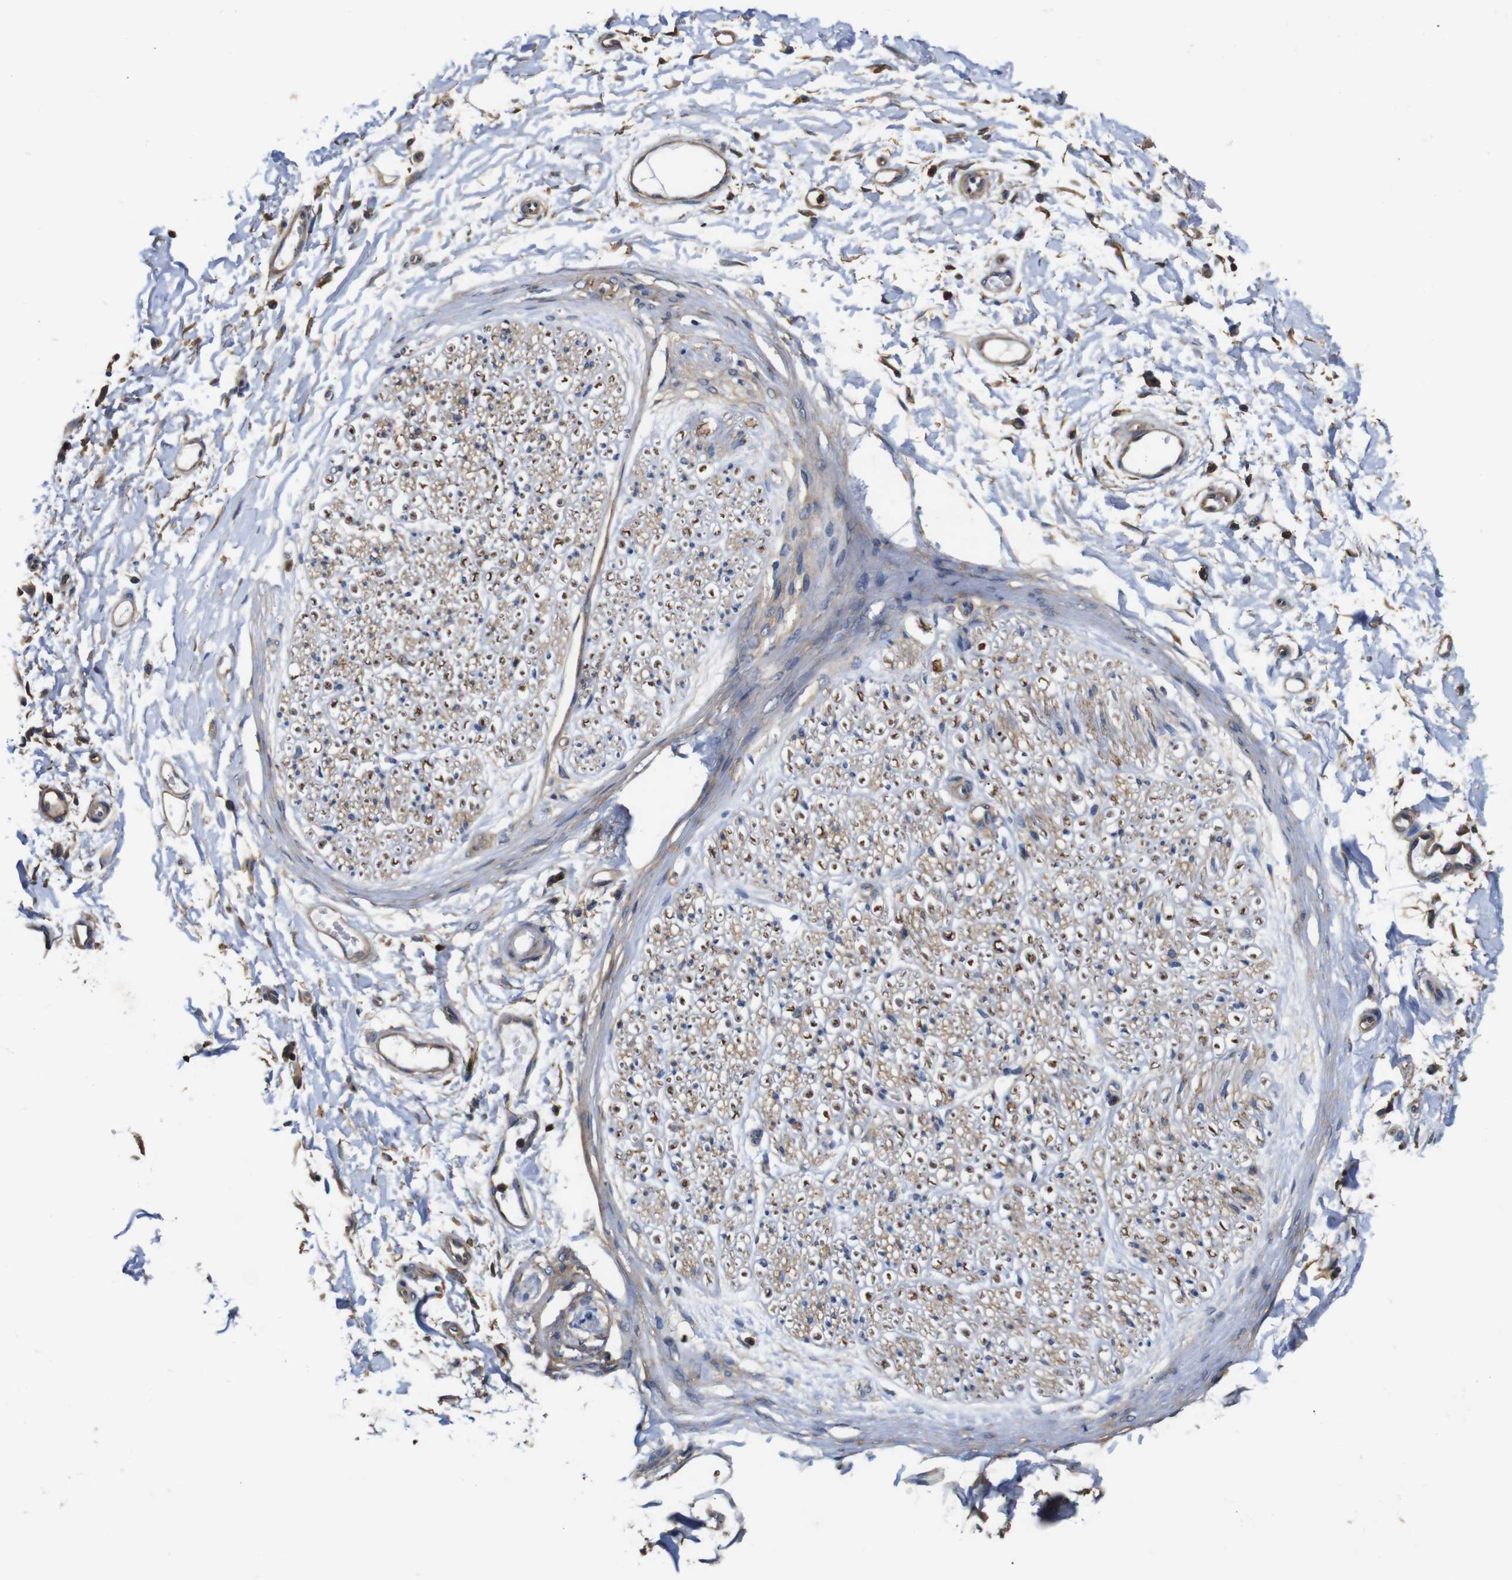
{"staining": {"intensity": "weak", "quantity": ">75%", "location": "cytoplasmic/membranous"}, "tissue": "adipose tissue", "cell_type": "Adipocytes", "image_type": "normal", "snomed": [{"axis": "morphology", "description": "Normal tissue, NOS"}, {"axis": "morphology", "description": "Squamous cell carcinoma, NOS"}, {"axis": "topography", "description": "Skin"}, {"axis": "topography", "description": "Peripheral nerve tissue"}], "caption": "Protein staining demonstrates weak cytoplasmic/membranous expression in about >75% of adipocytes in unremarkable adipose tissue.", "gene": "PI4KA", "patient": {"sex": "male", "age": 83}}